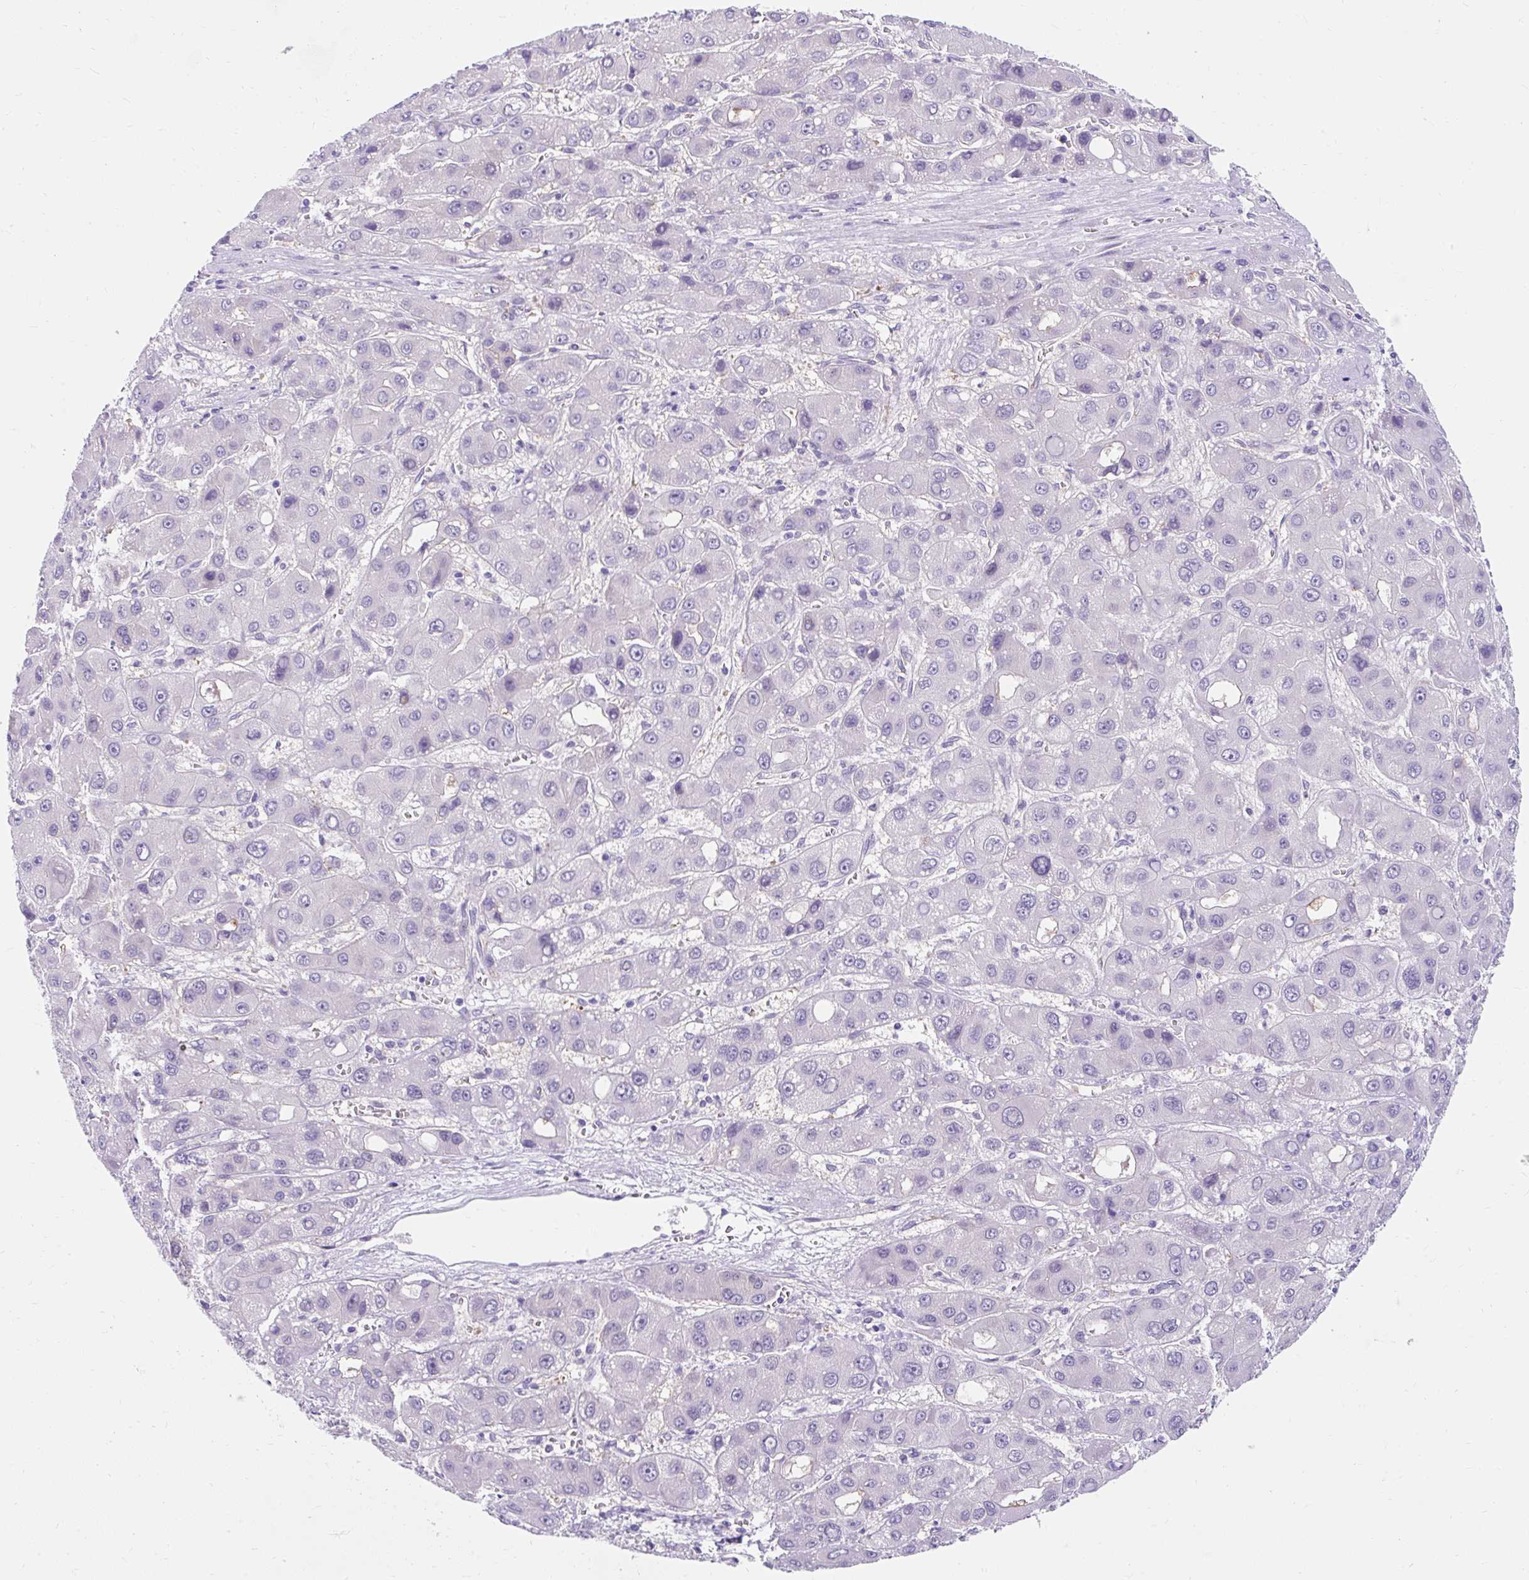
{"staining": {"intensity": "negative", "quantity": "none", "location": "none"}, "tissue": "liver cancer", "cell_type": "Tumor cells", "image_type": "cancer", "snomed": [{"axis": "morphology", "description": "Carcinoma, Hepatocellular, NOS"}, {"axis": "topography", "description": "Liver"}], "caption": "Immunohistochemistry of hepatocellular carcinoma (liver) demonstrates no positivity in tumor cells.", "gene": "GOLGA8A", "patient": {"sex": "male", "age": 55}}